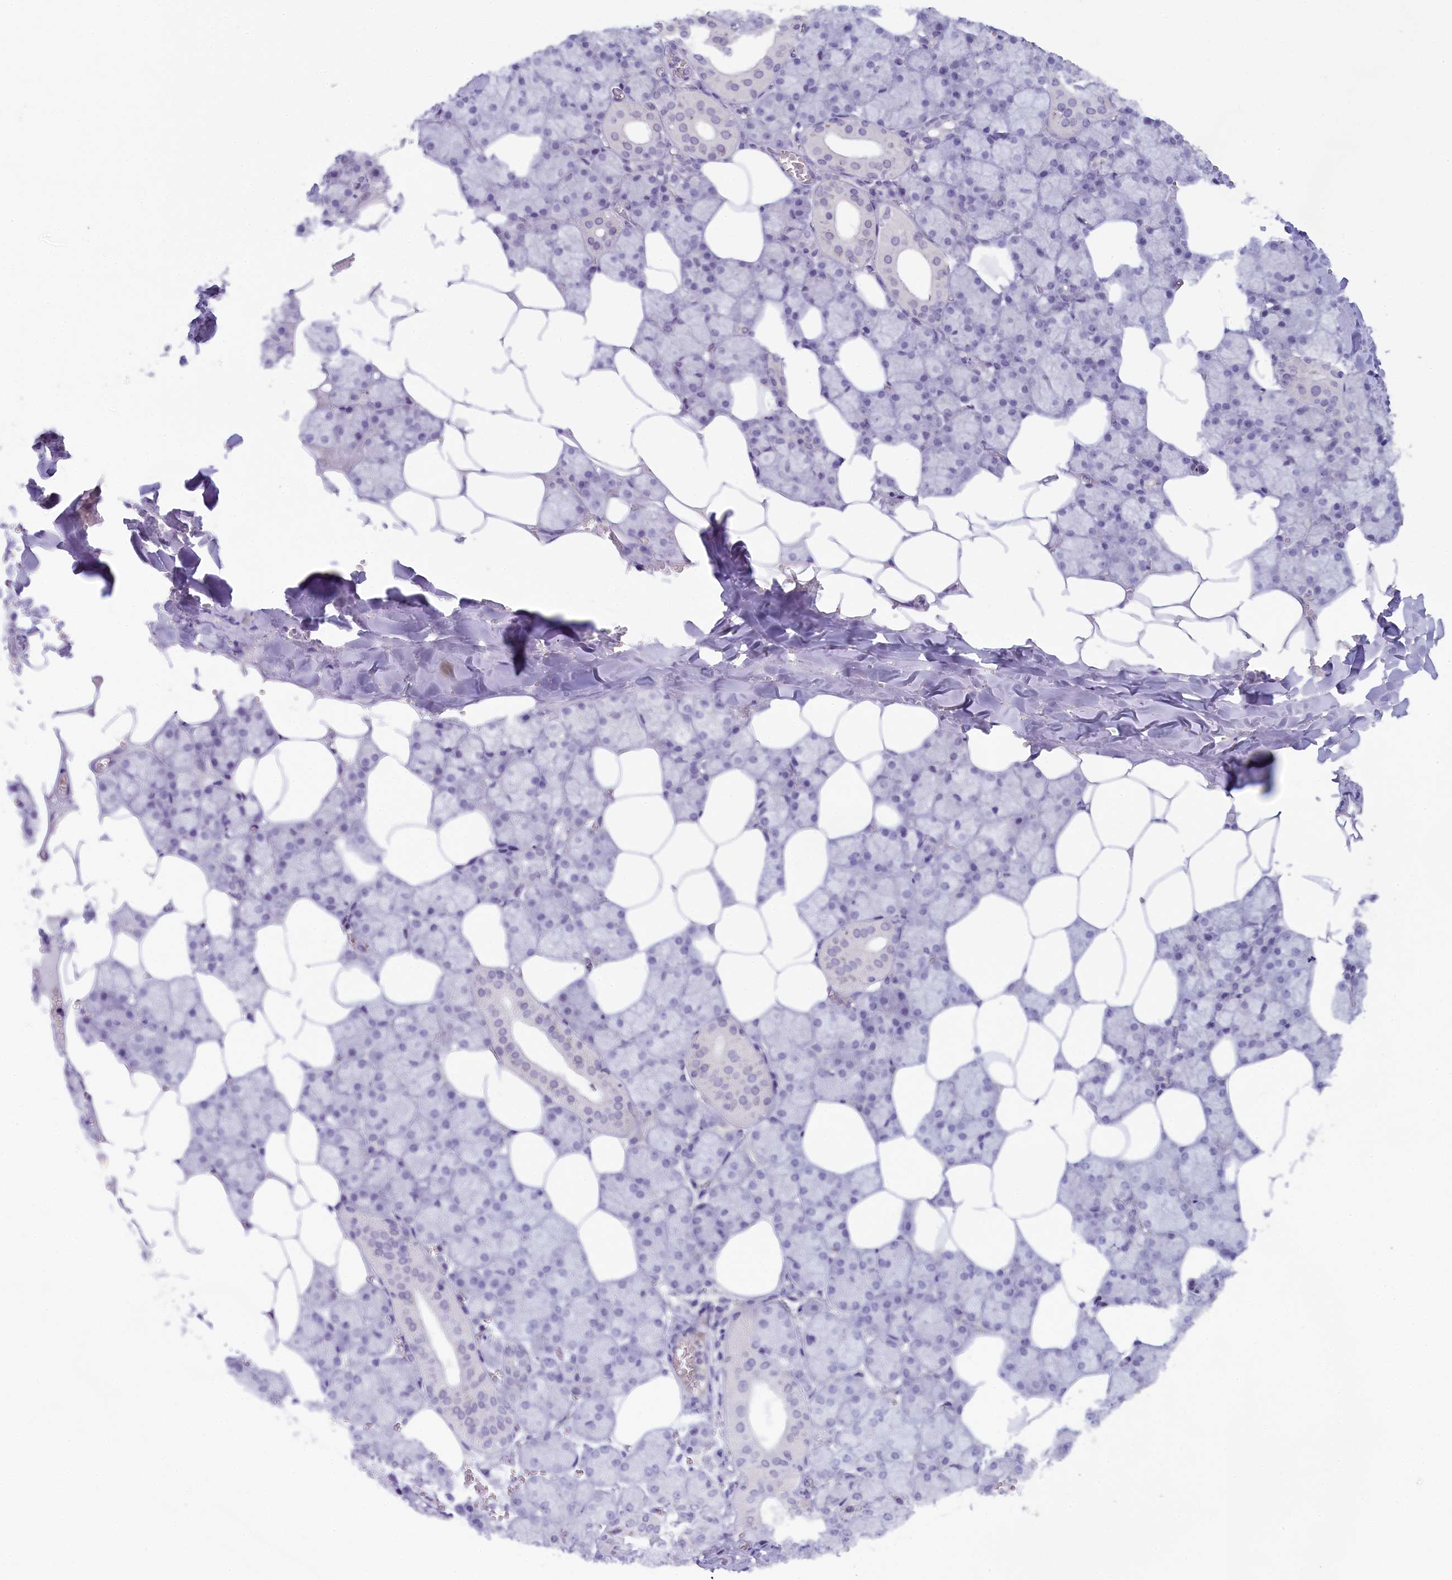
{"staining": {"intensity": "weak", "quantity": "<25%", "location": "nuclear"}, "tissue": "salivary gland", "cell_type": "Glandular cells", "image_type": "normal", "snomed": [{"axis": "morphology", "description": "Normal tissue, NOS"}, {"axis": "topography", "description": "Salivary gland"}], "caption": "This is a histopathology image of immunohistochemistry staining of unremarkable salivary gland, which shows no staining in glandular cells. (Brightfield microscopy of DAB immunohistochemistry (IHC) at high magnification).", "gene": "CRAMP1", "patient": {"sex": "male", "age": 62}}